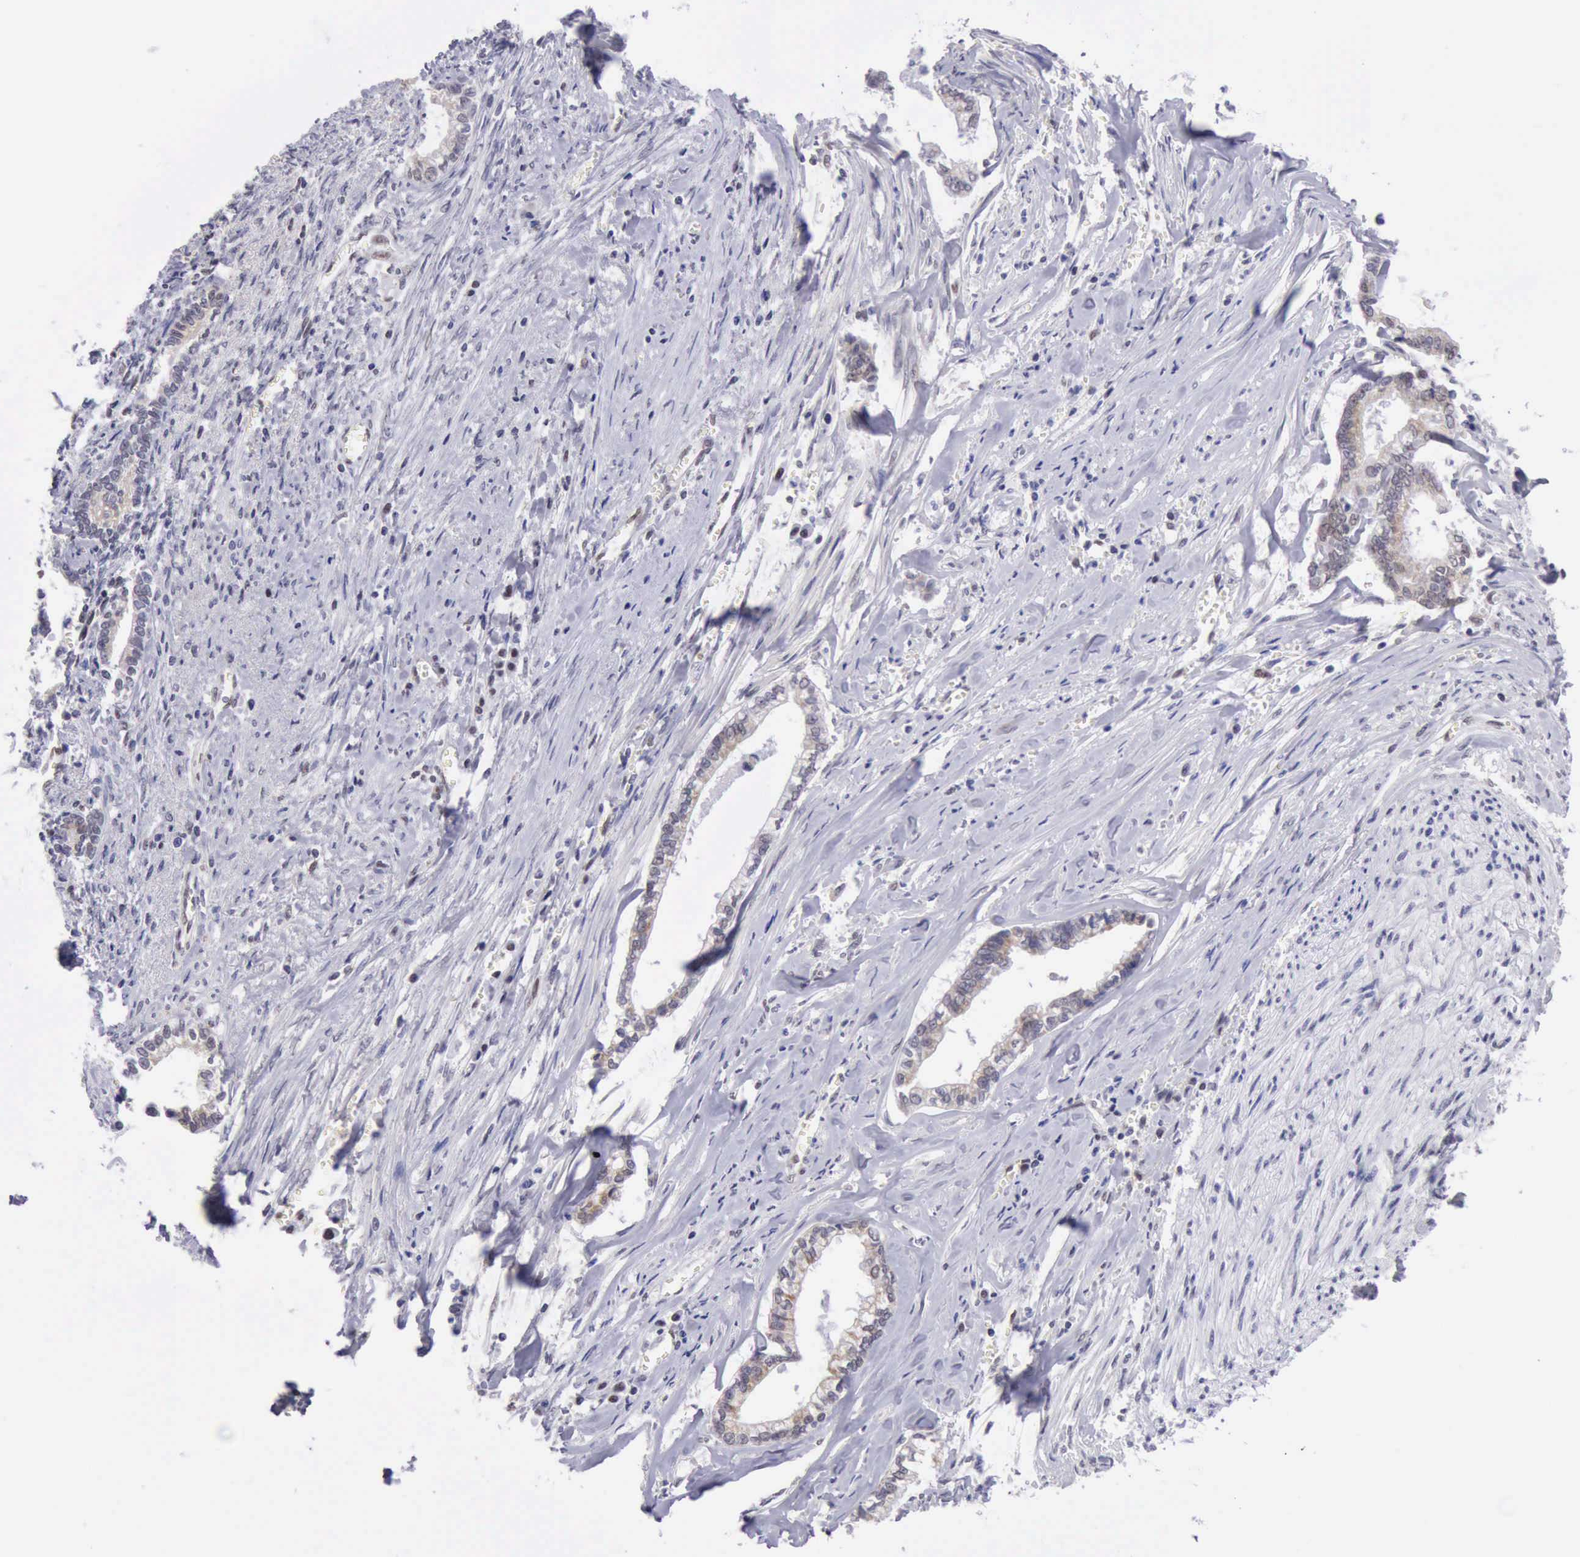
{"staining": {"intensity": "weak", "quantity": "25%-75%", "location": "cytoplasmic/membranous"}, "tissue": "liver cancer", "cell_type": "Tumor cells", "image_type": "cancer", "snomed": [{"axis": "morphology", "description": "Cholangiocarcinoma"}, {"axis": "topography", "description": "Liver"}], "caption": "High-magnification brightfield microscopy of cholangiocarcinoma (liver) stained with DAB (3,3'-diaminobenzidine) (brown) and counterstained with hematoxylin (blue). tumor cells exhibit weak cytoplasmic/membranous expression is identified in approximately25%-75% of cells.", "gene": "ERCC4", "patient": {"sex": "male", "age": 57}}